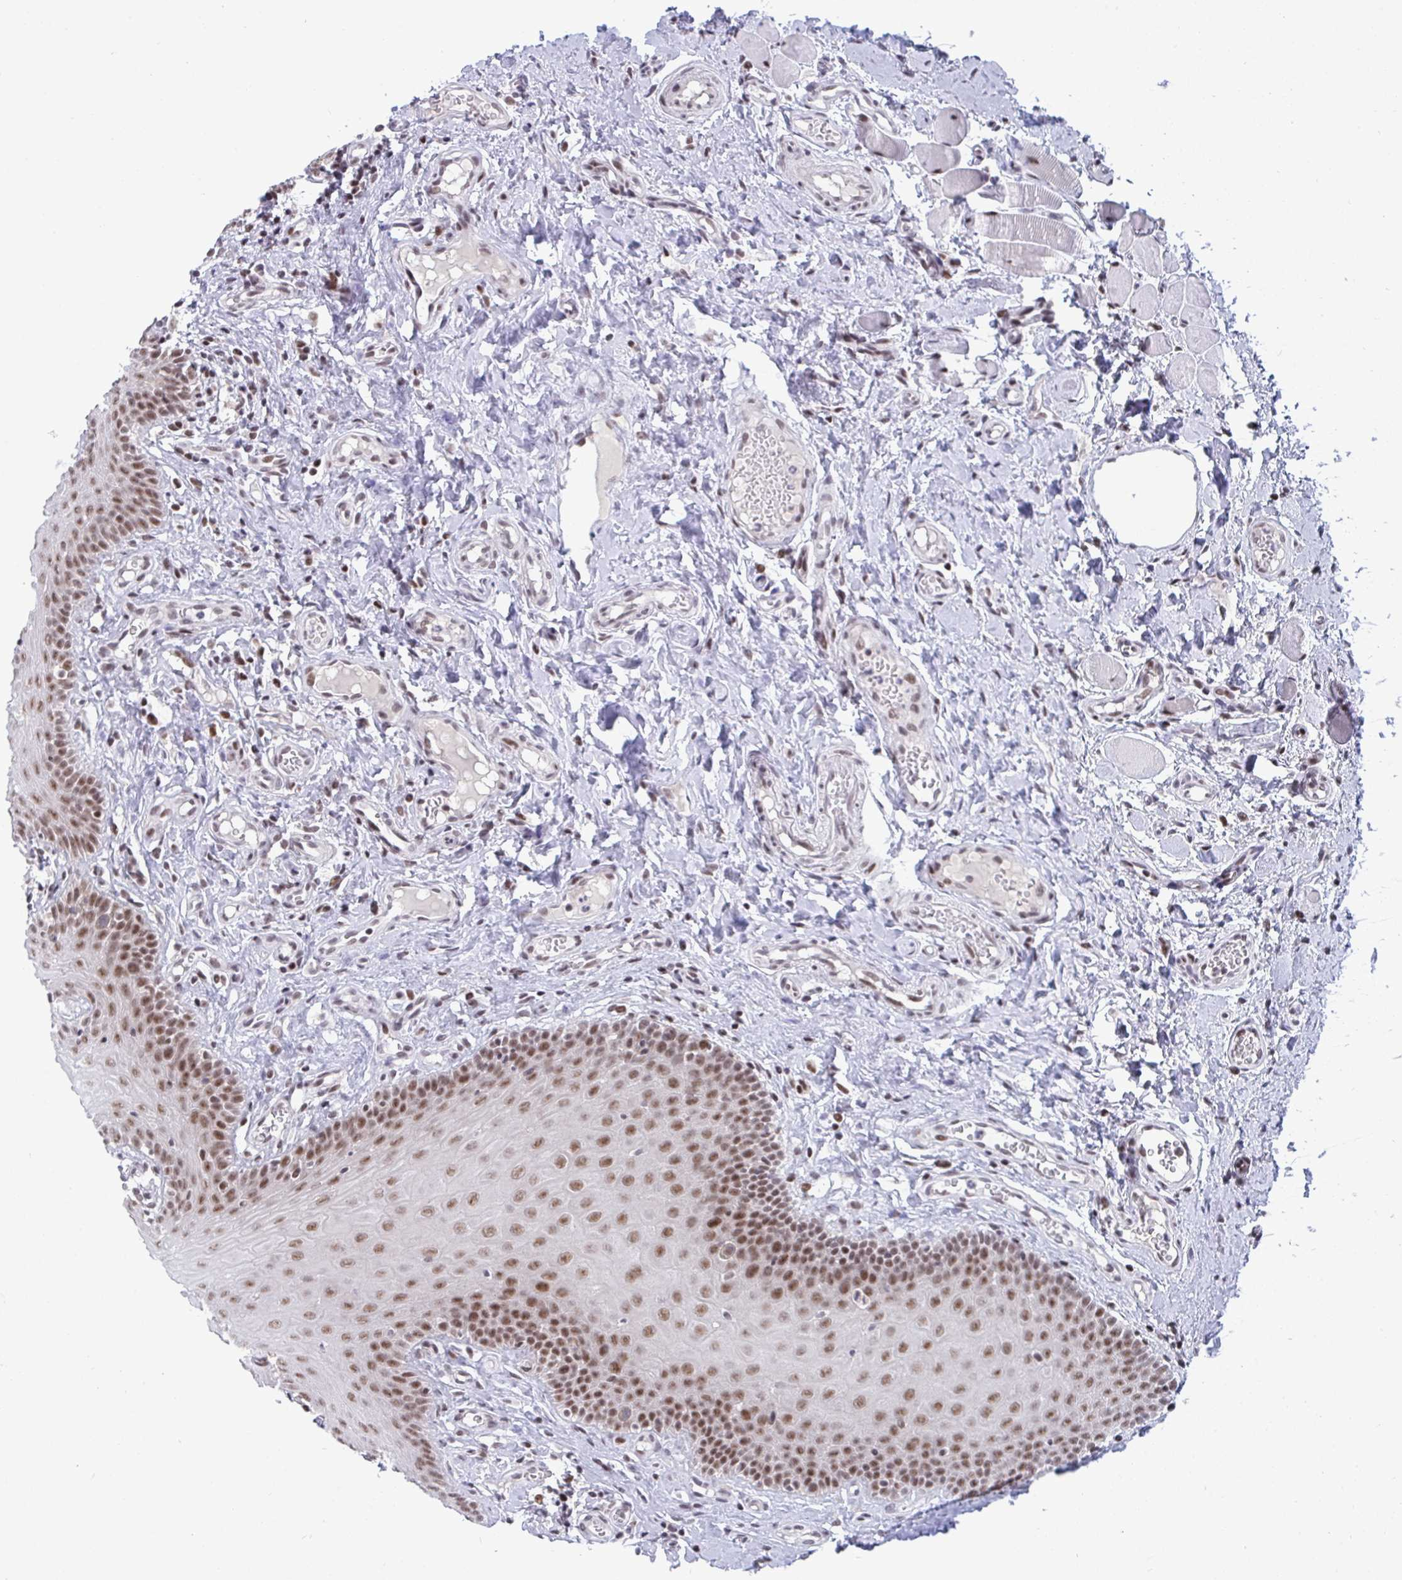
{"staining": {"intensity": "moderate", "quantity": ">75%", "location": "nuclear"}, "tissue": "oral mucosa", "cell_type": "Squamous epithelial cells", "image_type": "normal", "snomed": [{"axis": "morphology", "description": "Normal tissue, NOS"}, {"axis": "topography", "description": "Oral tissue"}, {"axis": "topography", "description": "Tounge, NOS"}], "caption": "A histopathology image of human oral mucosa stained for a protein exhibits moderate nuclear brown staining in squamous epithelial cells. (Brightfield microscopy of DAB IHC at high magnification).", "gene": "WBP11", "patient": {"sex": "female", "age": 58}}